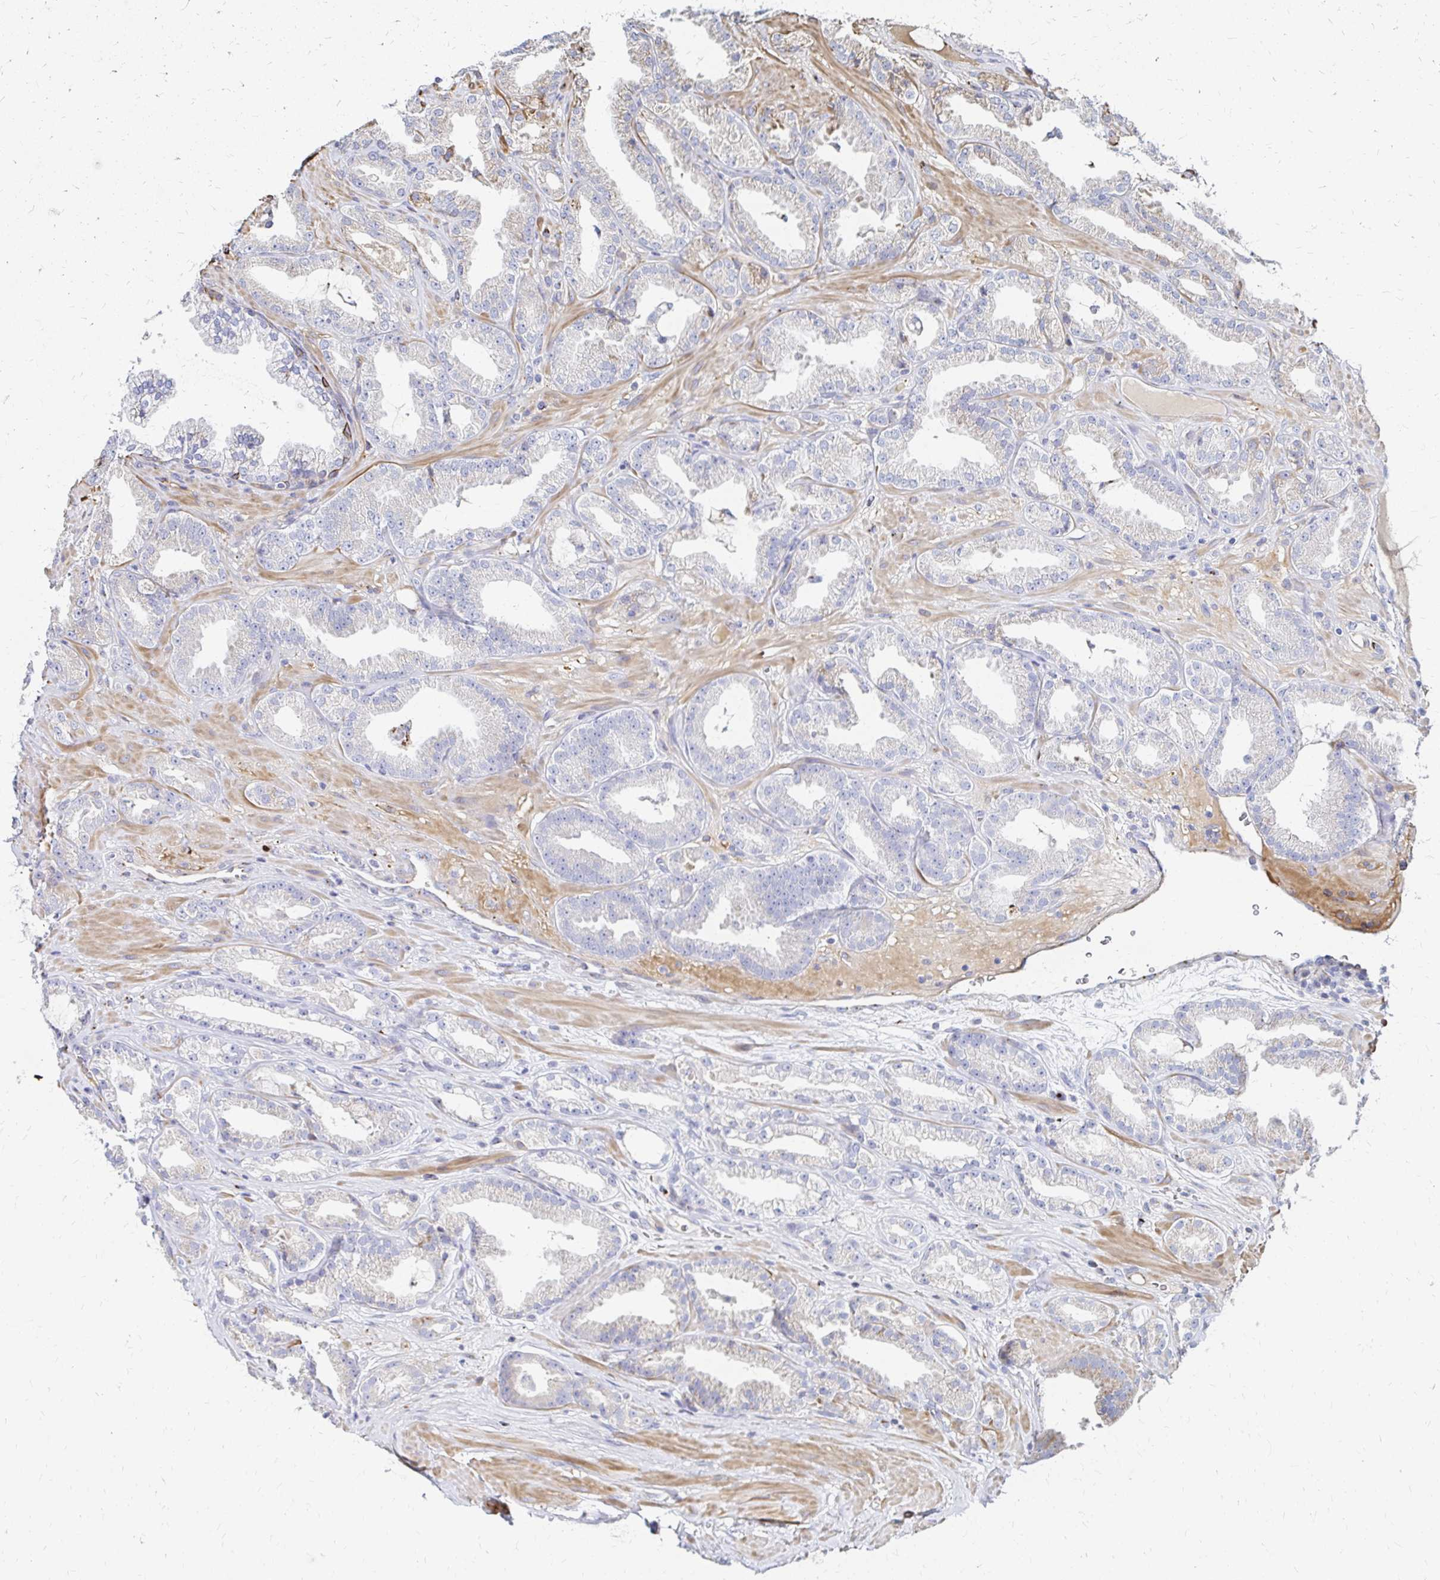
{"staining": {"intensity": "weak", "quantity": "<25%", "location": "cytoplasmic/membranous"}, "tissue": "prostate cancer", "cell_type": "Tumor cells", "image_type": "cancer", "snomed": [{"axis": "morphology", "description": "Adenocarcinoma, Low grade"}, {"axis": "topography", "description": "Prostate"}], "caption": "Tumor cells show no significant protein positivity in prostate low-grade adenocarcinoma.", "gene": "MAN1A1", "patient": {"sex": "male", "age": 61}}